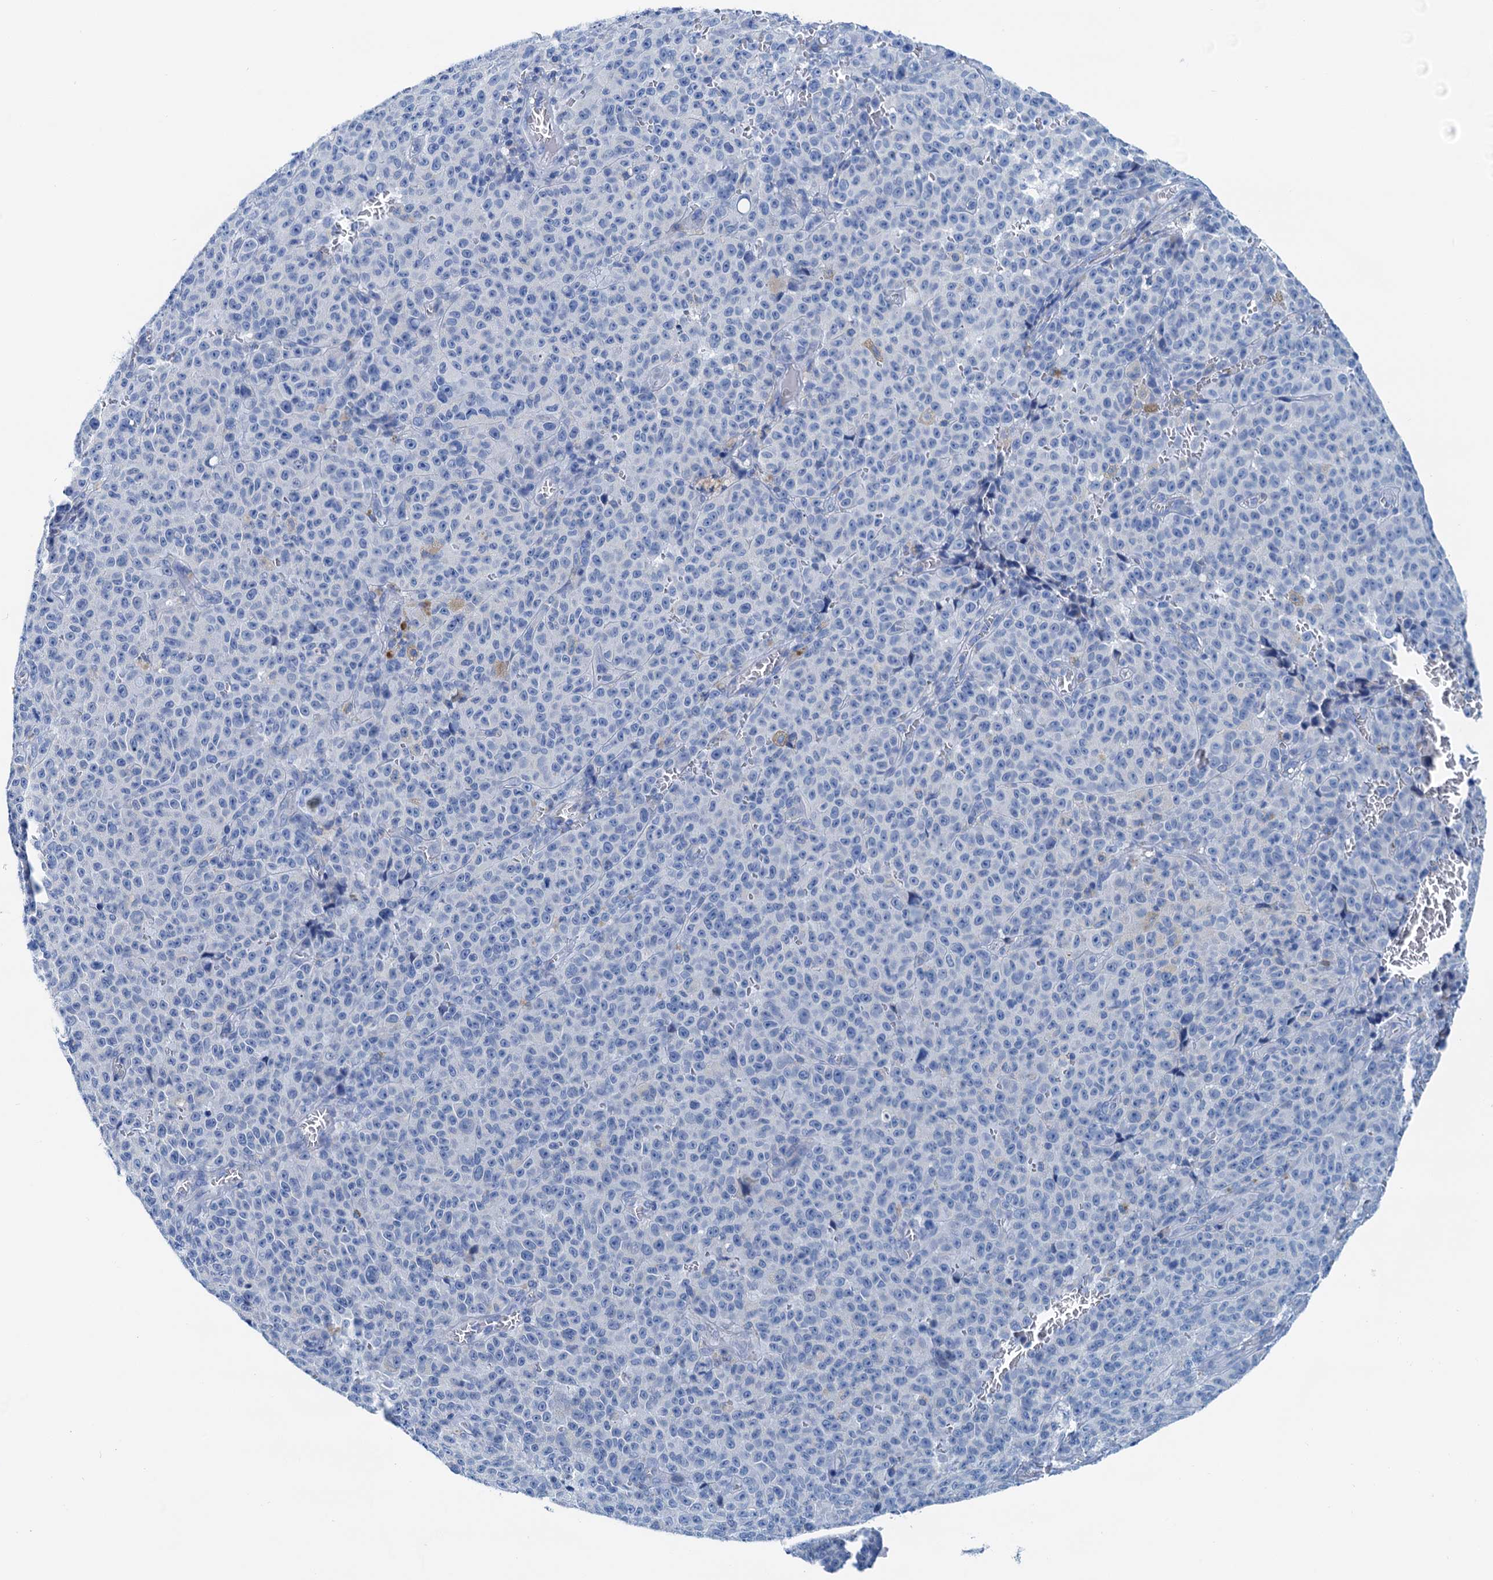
{"staining": {"intensity": "negative", "quantity": "none", "location": "none"}, "tissue": "melanoma", "cell_type": "Tumor cells", "image_type": "cancer", "snomed": [{"axis": "morphology", "description": "Malignant melanoma, NOS"}, {"axis": "topography", "description": "Skin"}], "caption": "Immunohistochemical staining of melanoma demonstrates no significant staining in tumor cells.", "gene": "KNDC1", "patient": {"sex": "female", "age": 82}}